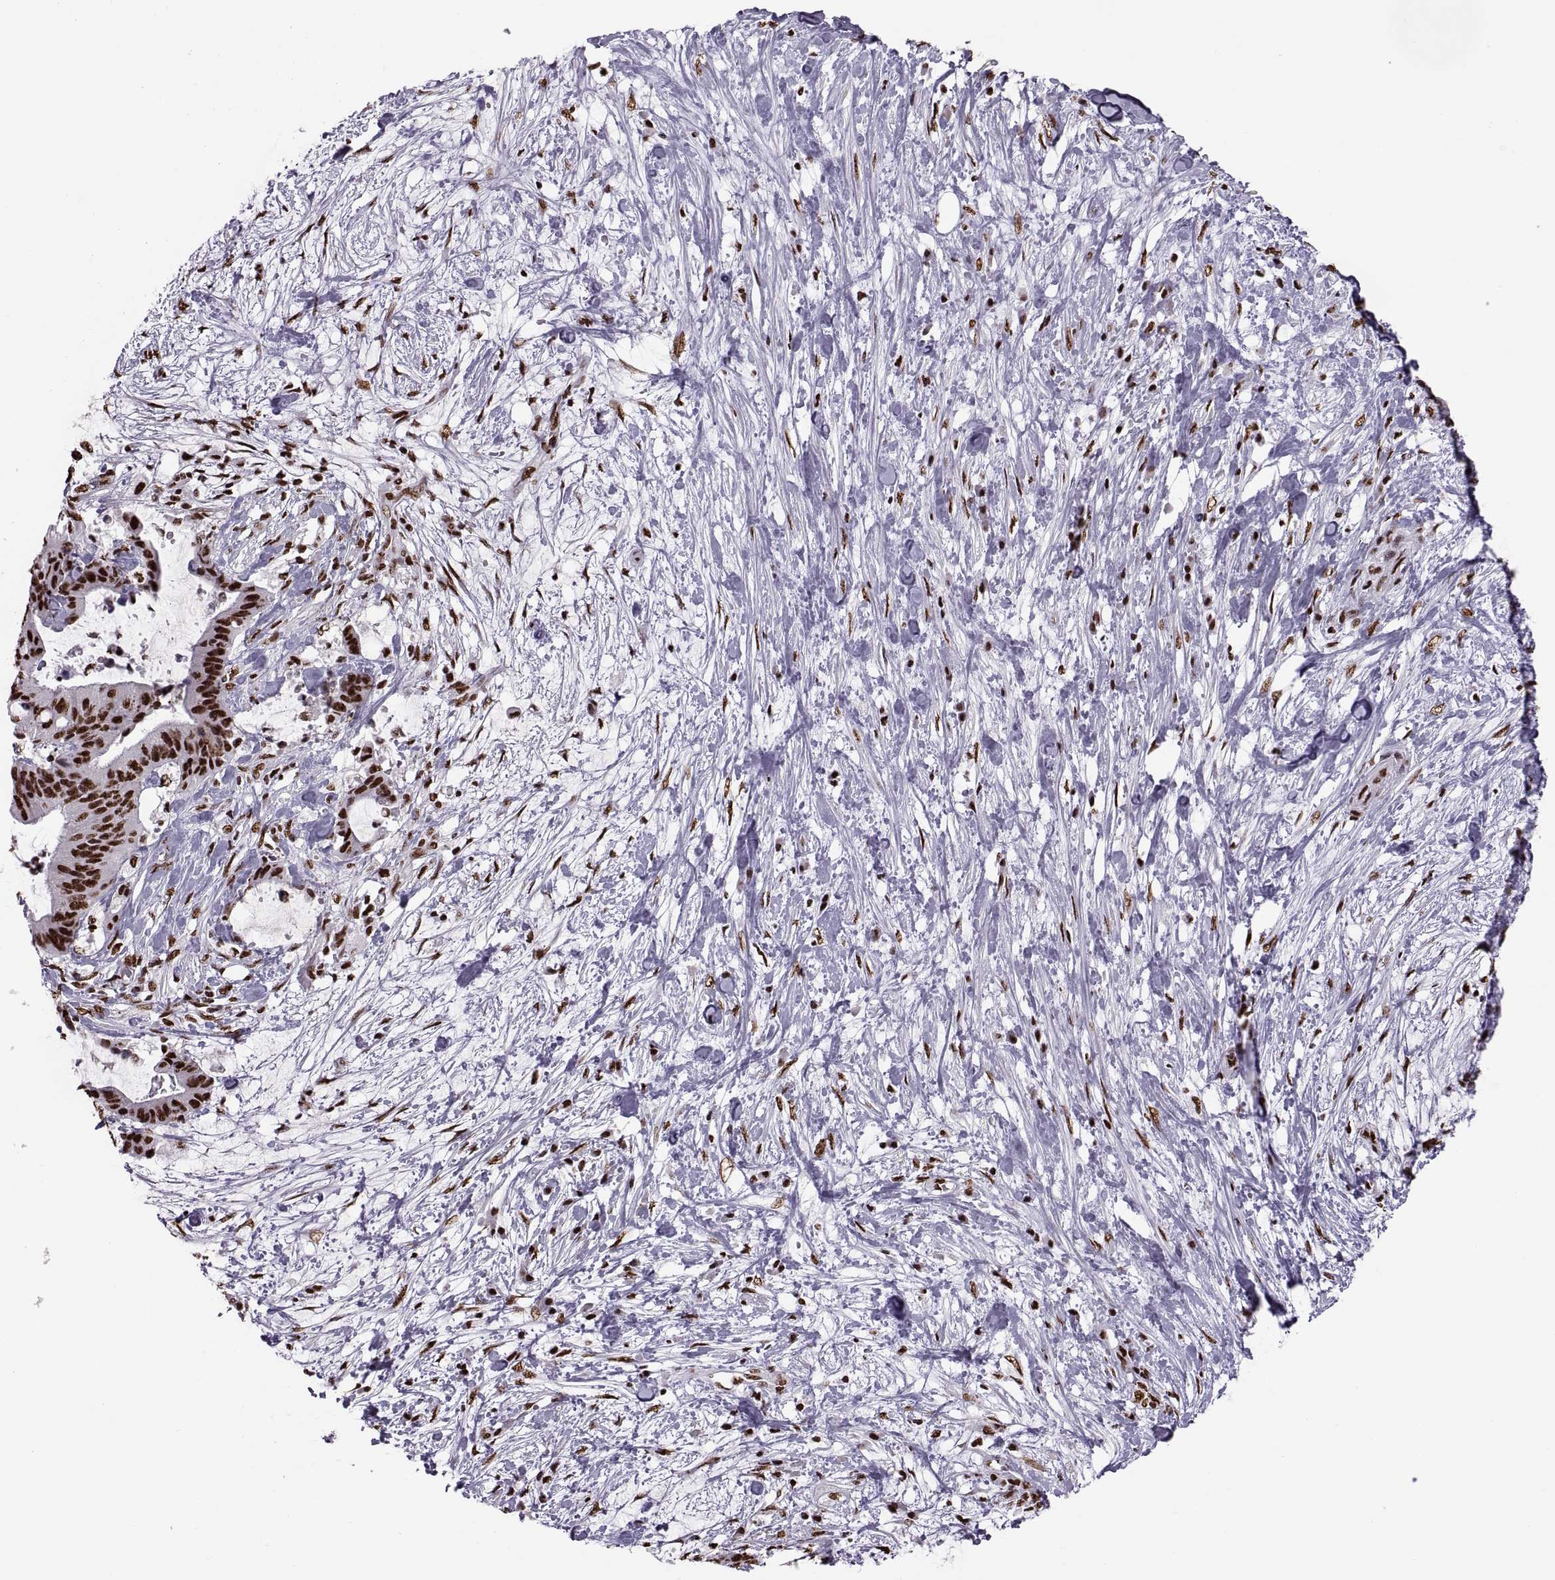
{"staining": {"intensity": "strong", "quantity": ">75%", "location": "nuclear"}, "tissue": "liver cancer", "cell_type": "Tumor cells", "image_type": "cancer", "snomed": [{"axis": "morphology", "description": "Cholangiocarcinoma"}, {"axis": "topography", "description": "Liver"}], "caption": "IHC (DAB (3,3'-diaminobenzidine)) staining of human cholangiocarcinoma (liver) reveals strong nuclear protein staining in approximately >75% of tumor cells.", "gene": "SNAI1", "patient": {"sex": "female", "age": 73}}